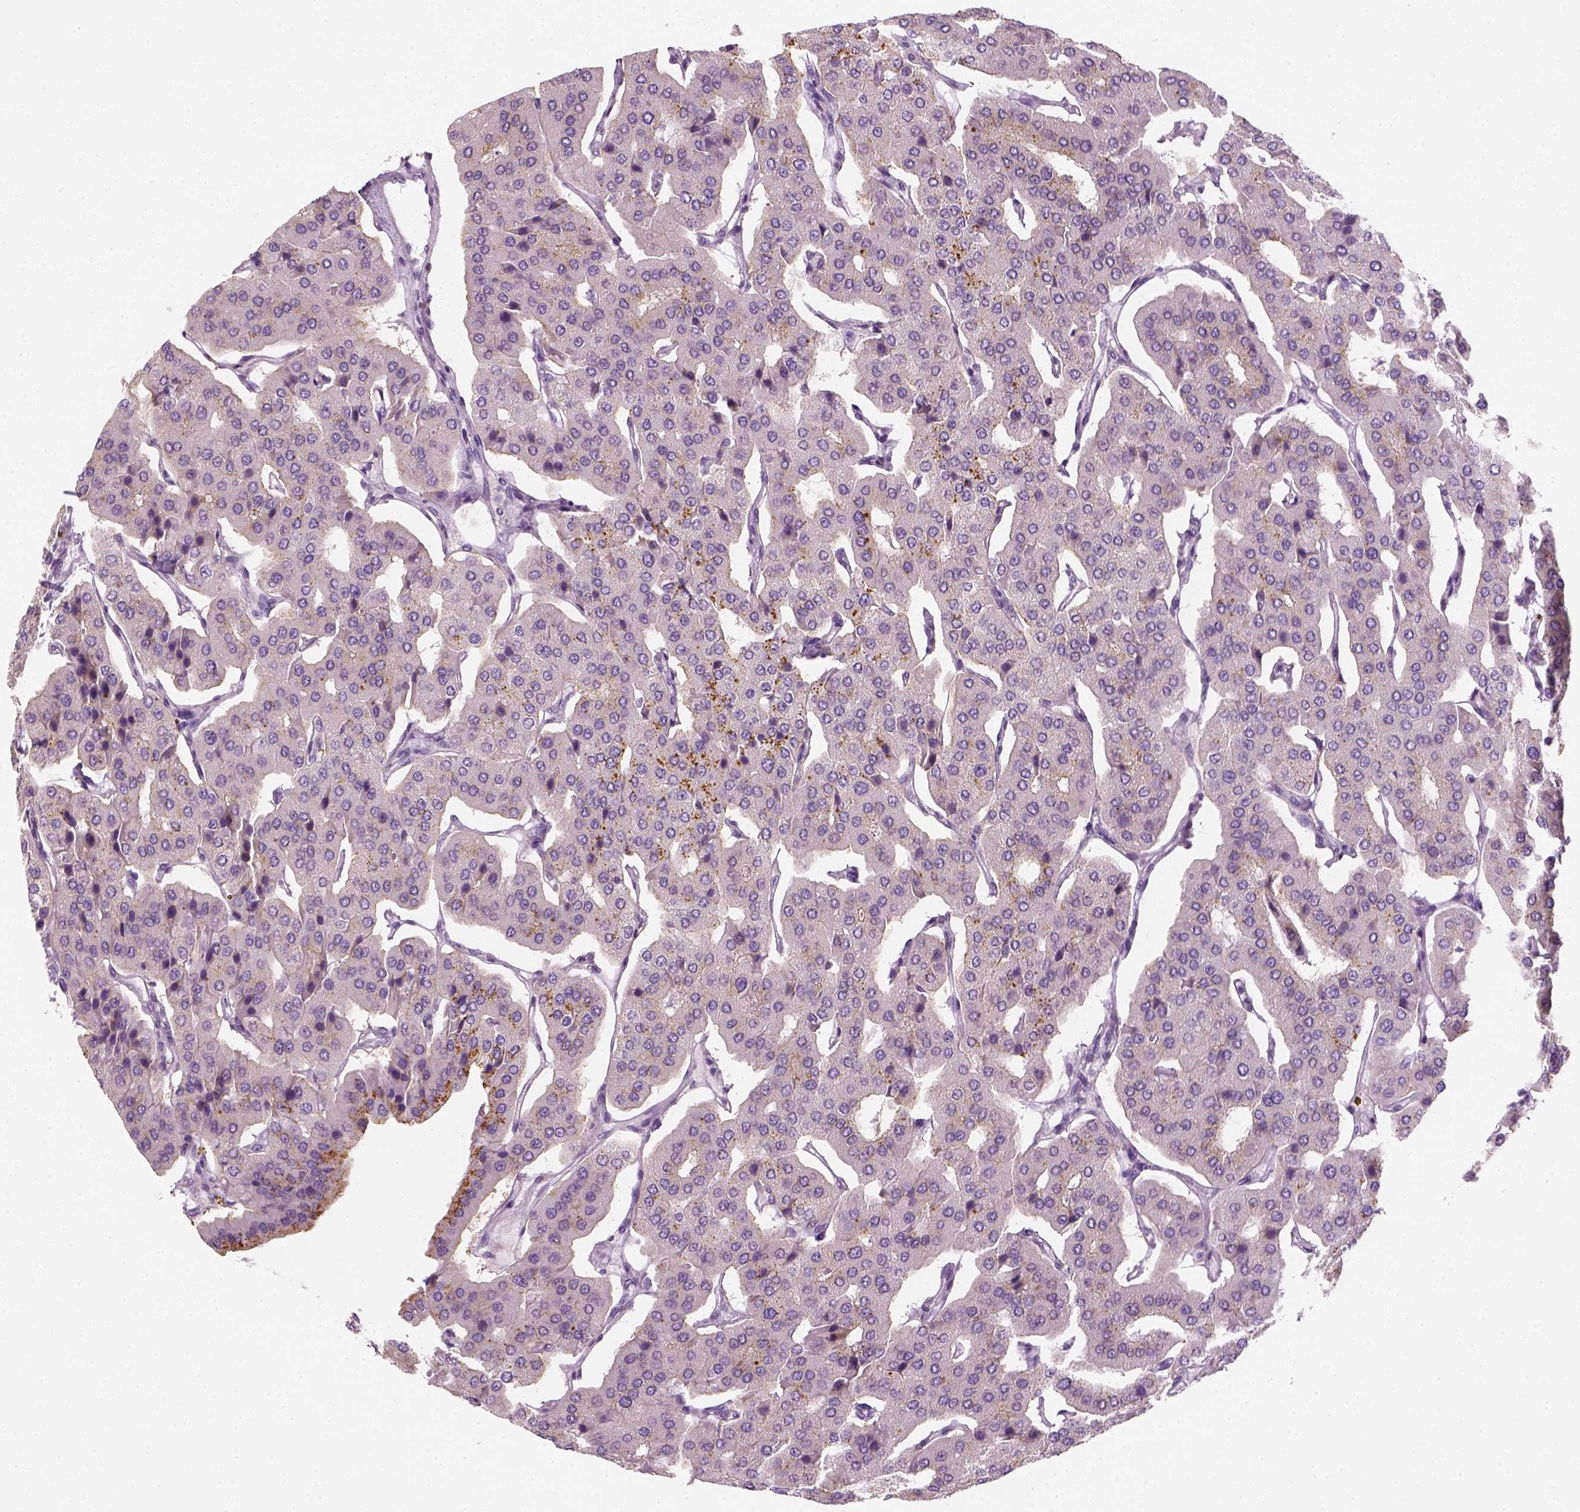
{"staining": {"intensity": "moderate", "quantity": "<25%", "location": "cytoplasmic/membranous"}, "tissue": "parathyroid gland", "cell_type": "Glandular cells", "image_type": "normal", "snomed": [{"axis": "morphology", "description": "Normal tissue, NOS"}, {"axis": "morphology", "description": "Adenoma, NOS"}, {"axis": "topography", "description": "Parathyroid gland"}], "caption": "The photomicrograph shows a brown stain indicating the presence of a protein in the cytoplasmic/membranous of glandular cells in parathyroid gland.", "gene": "FAM163B", "patient": {"sex": "female", "age": 86}}